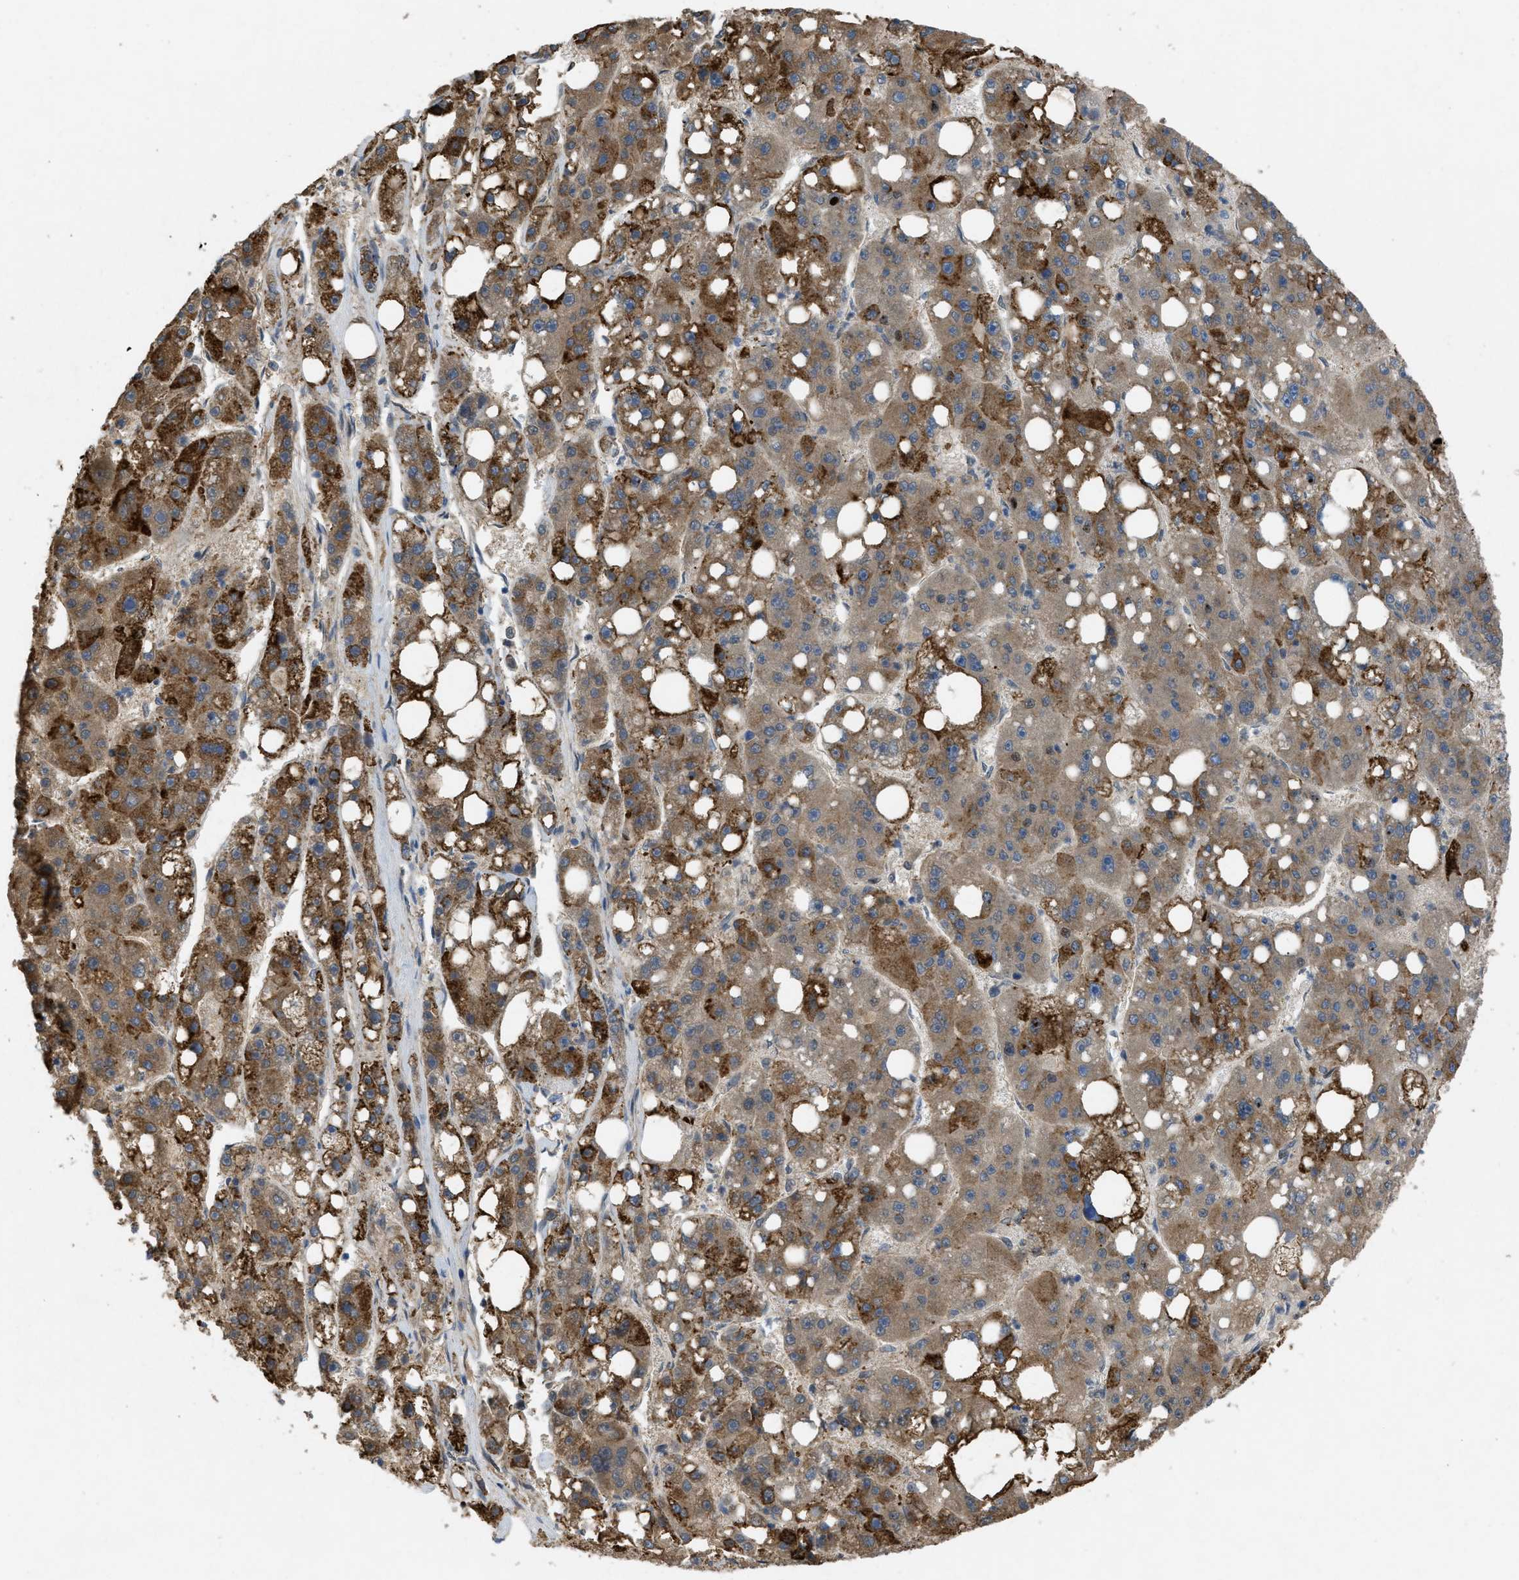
{"staining": {"intensity": "strong", "quantity": "25%-75%", "location": "cytoplasmic/membranous"}, "tissue": "liver cancer", "cell_type": "Tumor cells", "image_type": "cancer", "snomed": [{"axis": "morphology", "description": "Carcinoma, Hepatocellular, NOS"}, {"axis": "topography", "description": "Liver"}], "caption": "High-power microscopy captured an IHC photomicrograph of hepatocellular carcinoma (liver), revealing strong cytoplasmic/membranous expression in about 25%-75% of tumor cells.", "gene": "TASOR", "patient": {"sex": "female", "age": 61}}